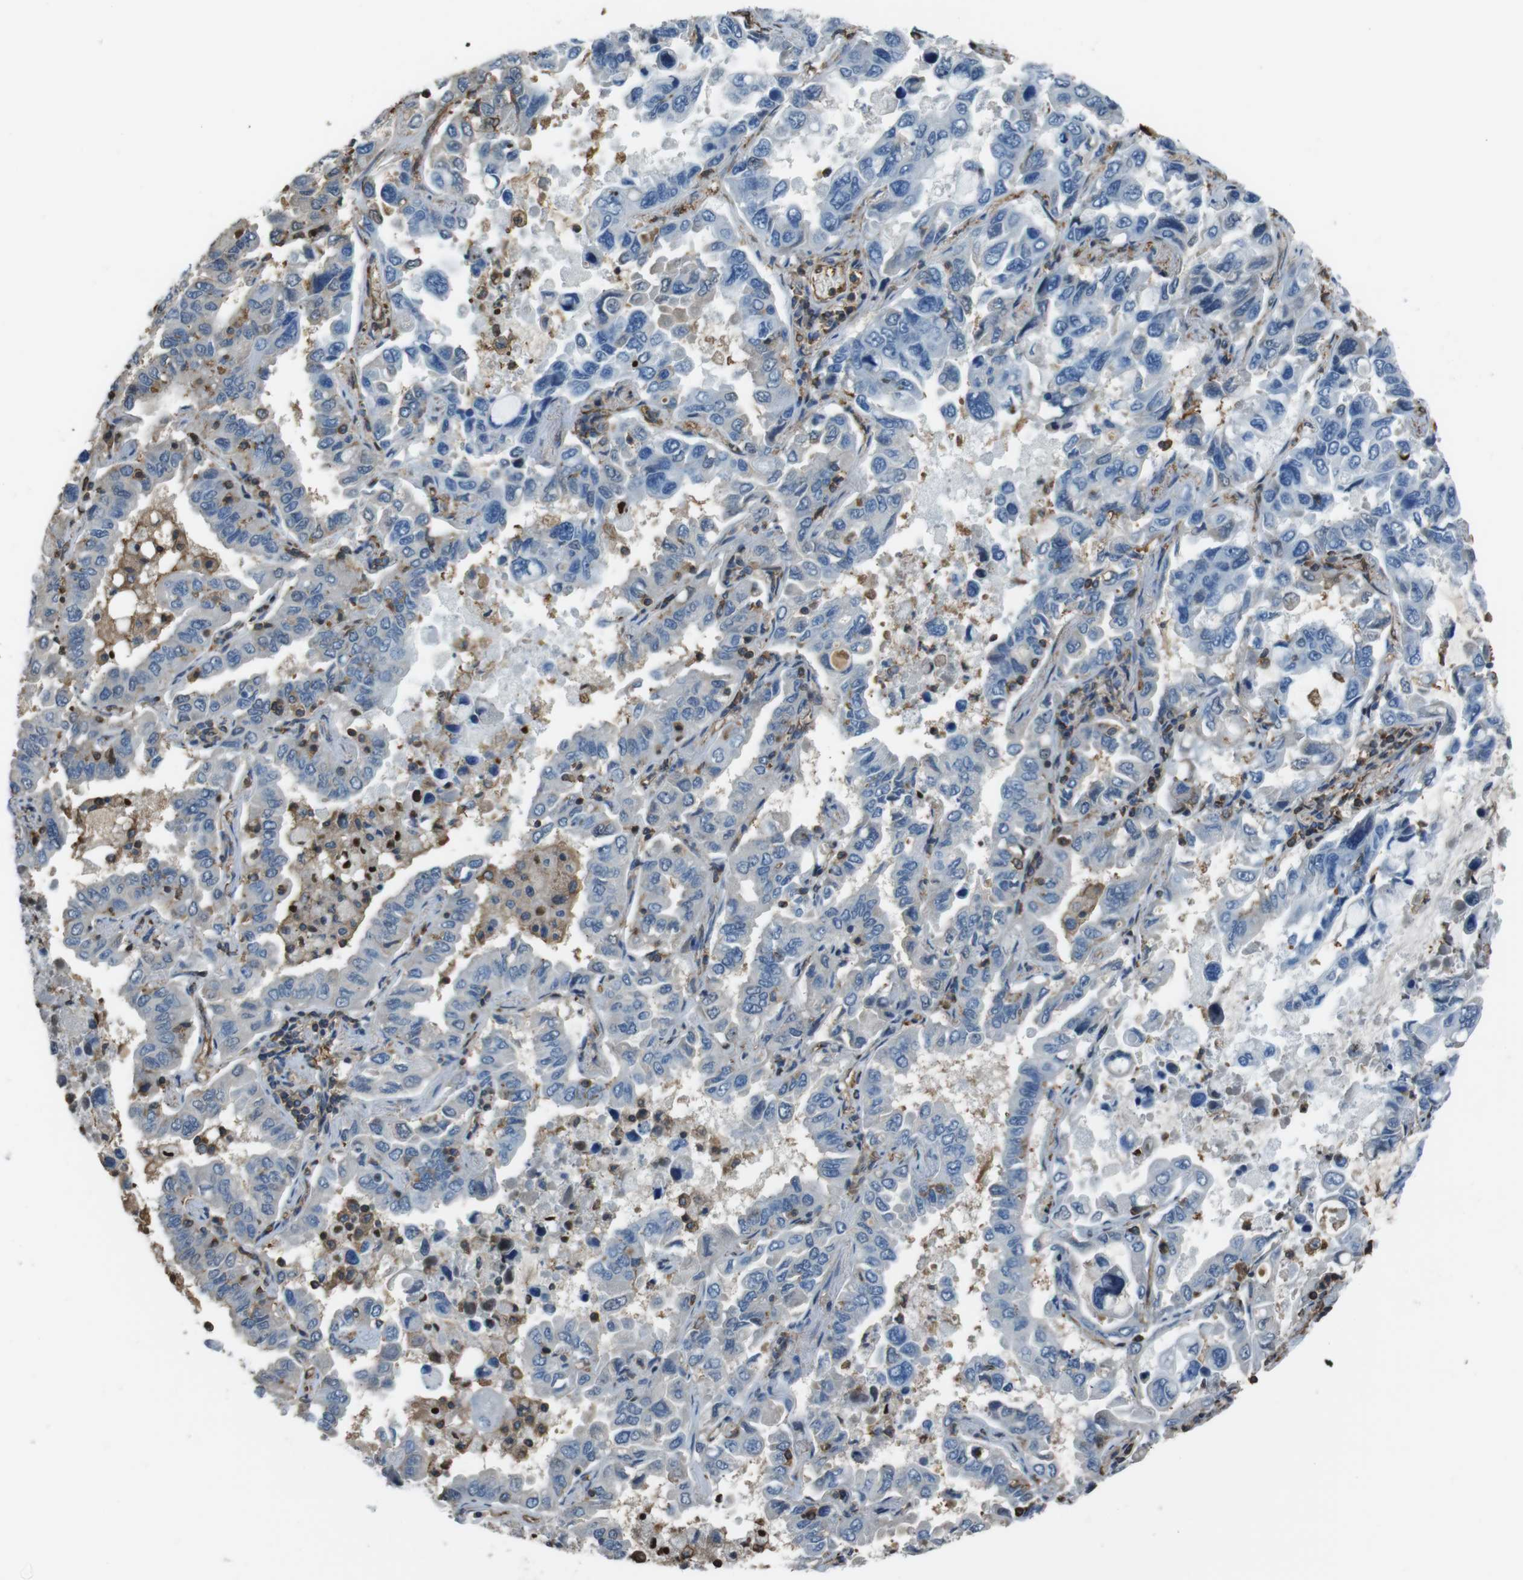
{"staining": {"intensity": "negative", "quantity": "none", "location": "none"}, "tissue": "lung cancer", "cell_type": "Tumor cells", "image_type": "cancer", "snomed": [{"axis": "morphology", "description": "Adenocarcinoma, NOS"}, {"axis": "topography", "description": "Lung"}], "caption": "Micrograph shows no protein positivity in tumor cells of lung cancer (adenocarcinoma) tissue.", "gene": "FCAR", "patient": {"sex": "male", "age": 64}}